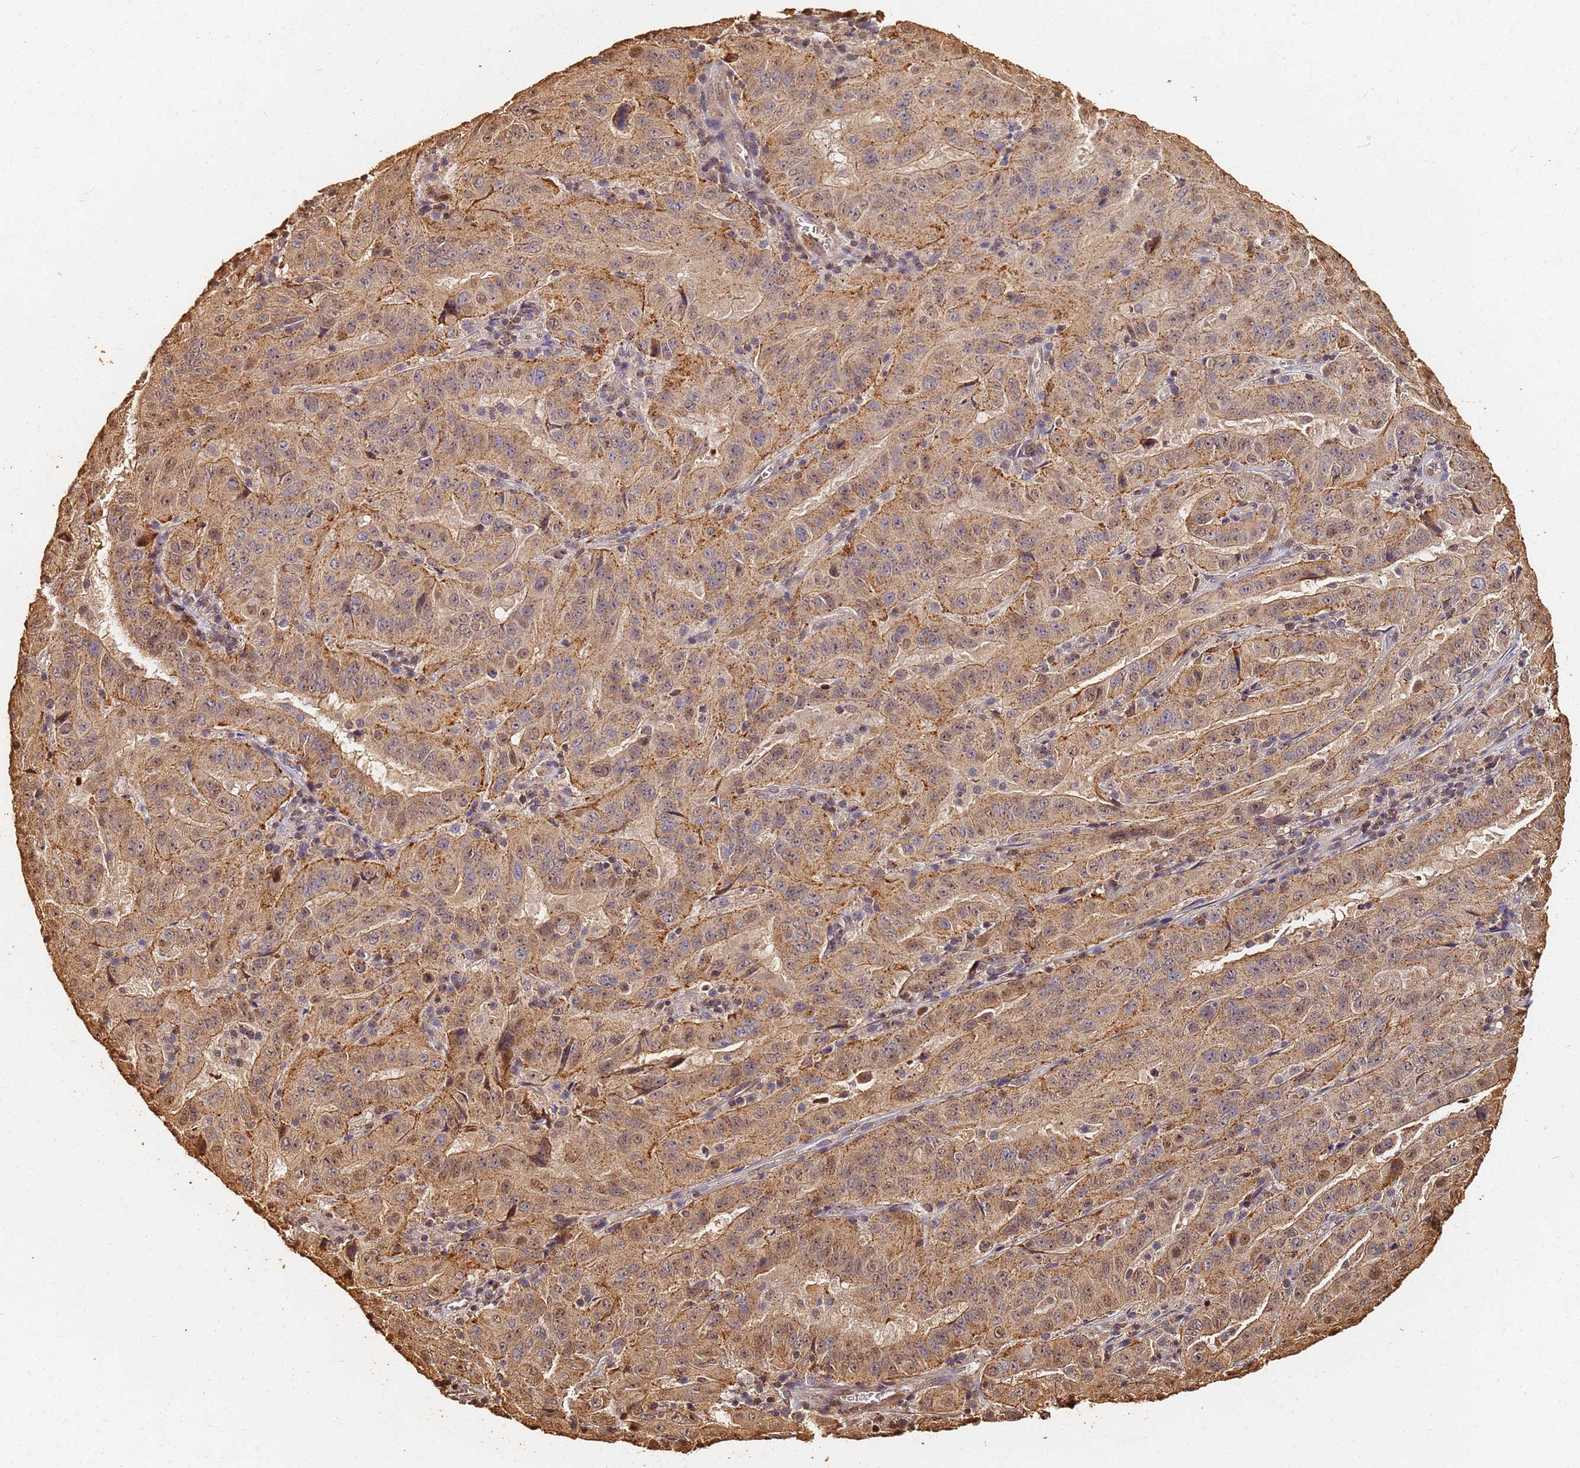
{"staining": {"intensity": "moderate", "quantity": ">75%", "location": "cytoplasmic/membranous,nuclear"}, "tissue": "pancreatic cancer", "cell_type": "Tumor cells", "image_type": "cancer", "snomed": [{"axis": "morphology", "description": "Adenocarcinoma, NOS"}, {"axis": "topography", "description": "Pancreas"}], "caption": "A brown stain shows moderate cytoplasmic/membranous and nuclear positivity of a protein in human pancreatic cancer tumor cells.", "gene": "JAK2", "patient": {"sex": "male", "age": 63}}